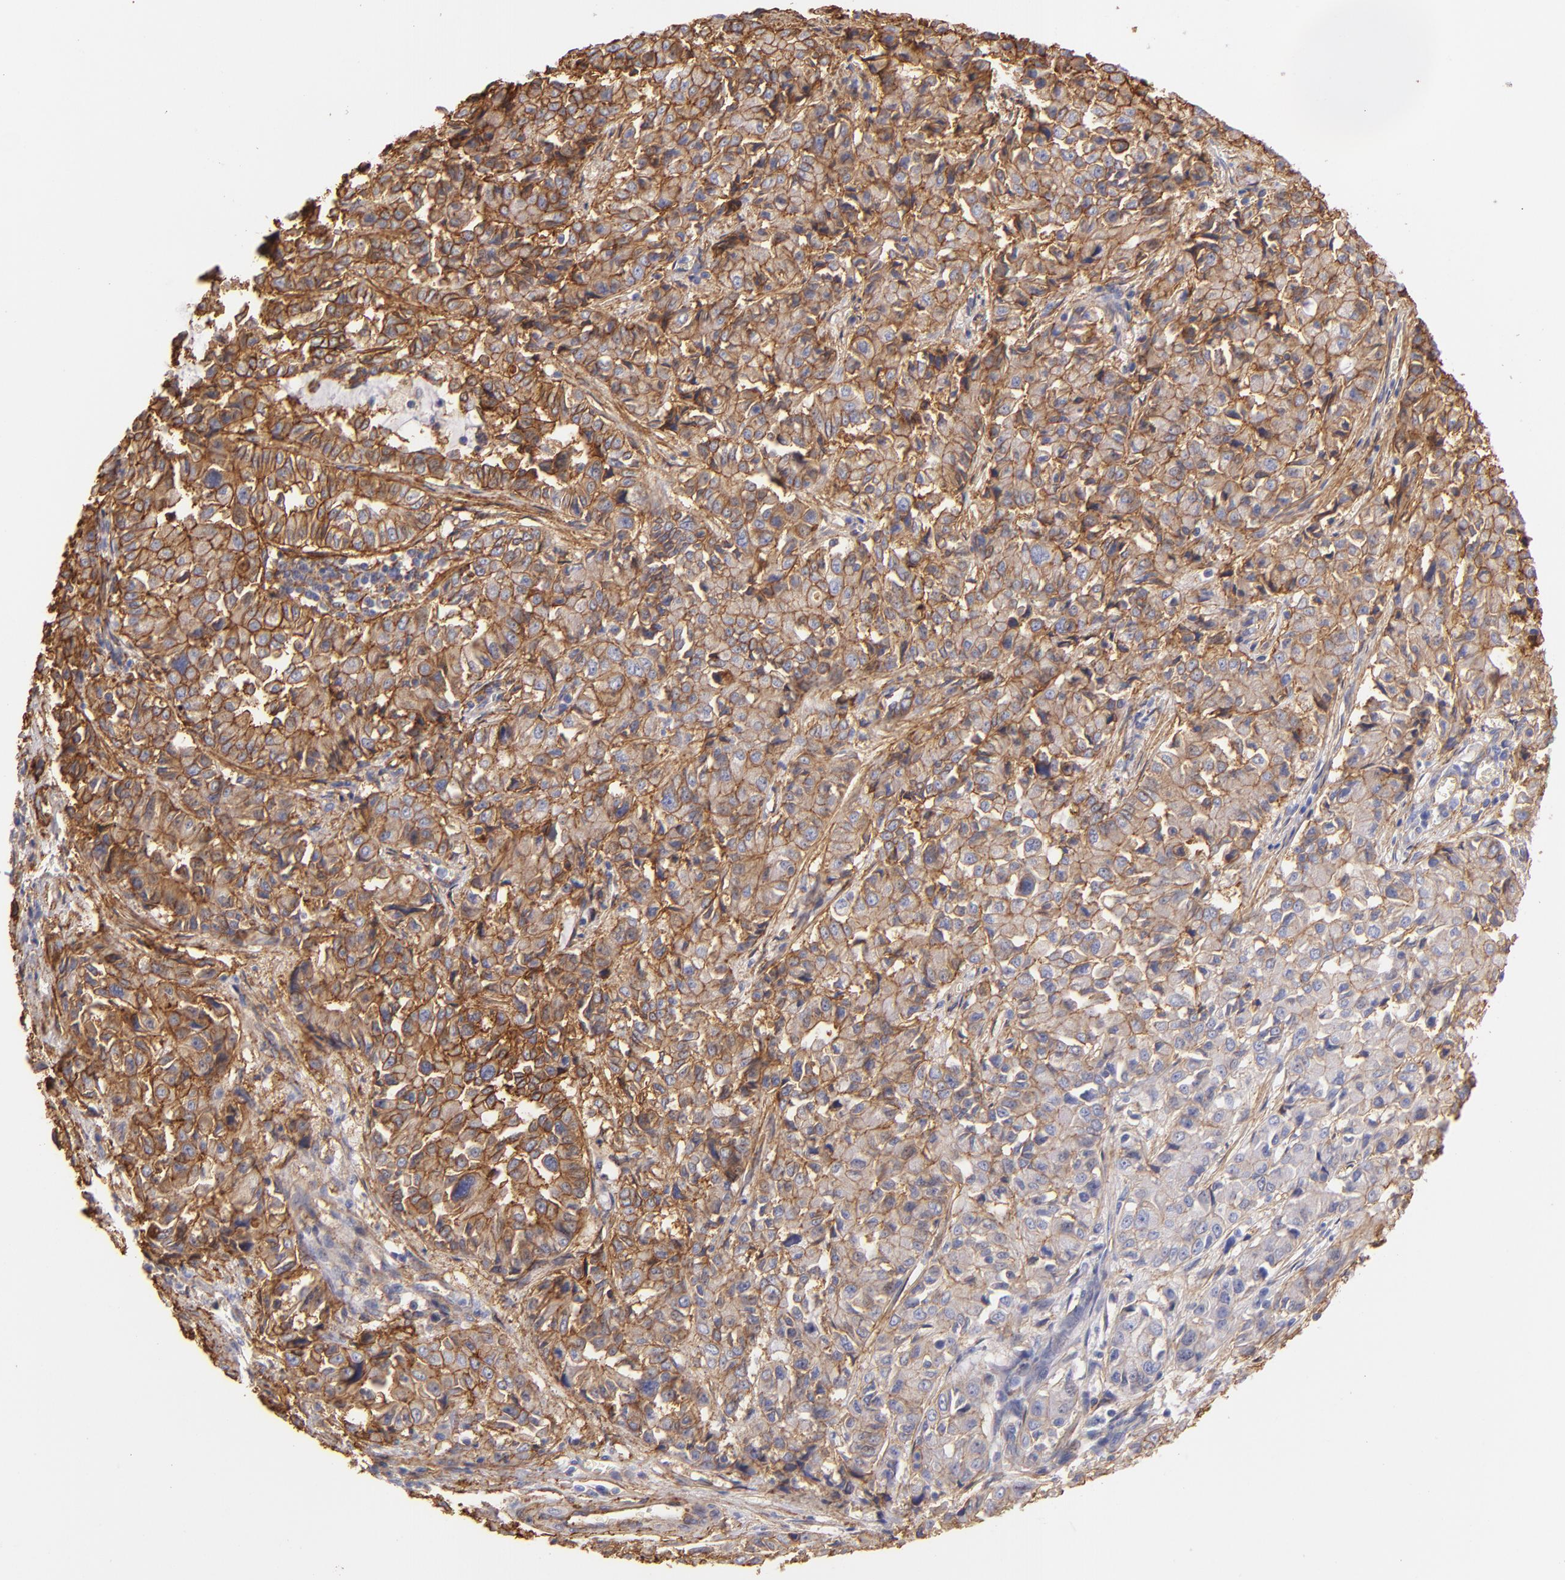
{"staining": {"intensity": "strong", "quantity": ">75%", "location": "cytoplasmic/membranous"}, "tissue": "pancreatic cancer", "cell_type": "Tumor cells", "image_type": "cancer", "snomed": [{"axis": "morphology", "description": "Adenocarcinoma, NOS"}, {"axis": "topography", "description": "Pancreas"}], "caption": "Immunohistochemical staining of human adenocarcinoma (pancreatic) reveals high levels of strong cytoplasmic/membranous protein staining in about >75% of tumor cells.", "gene": "CD151", "patient": {"sex": "female", "age": 52}}